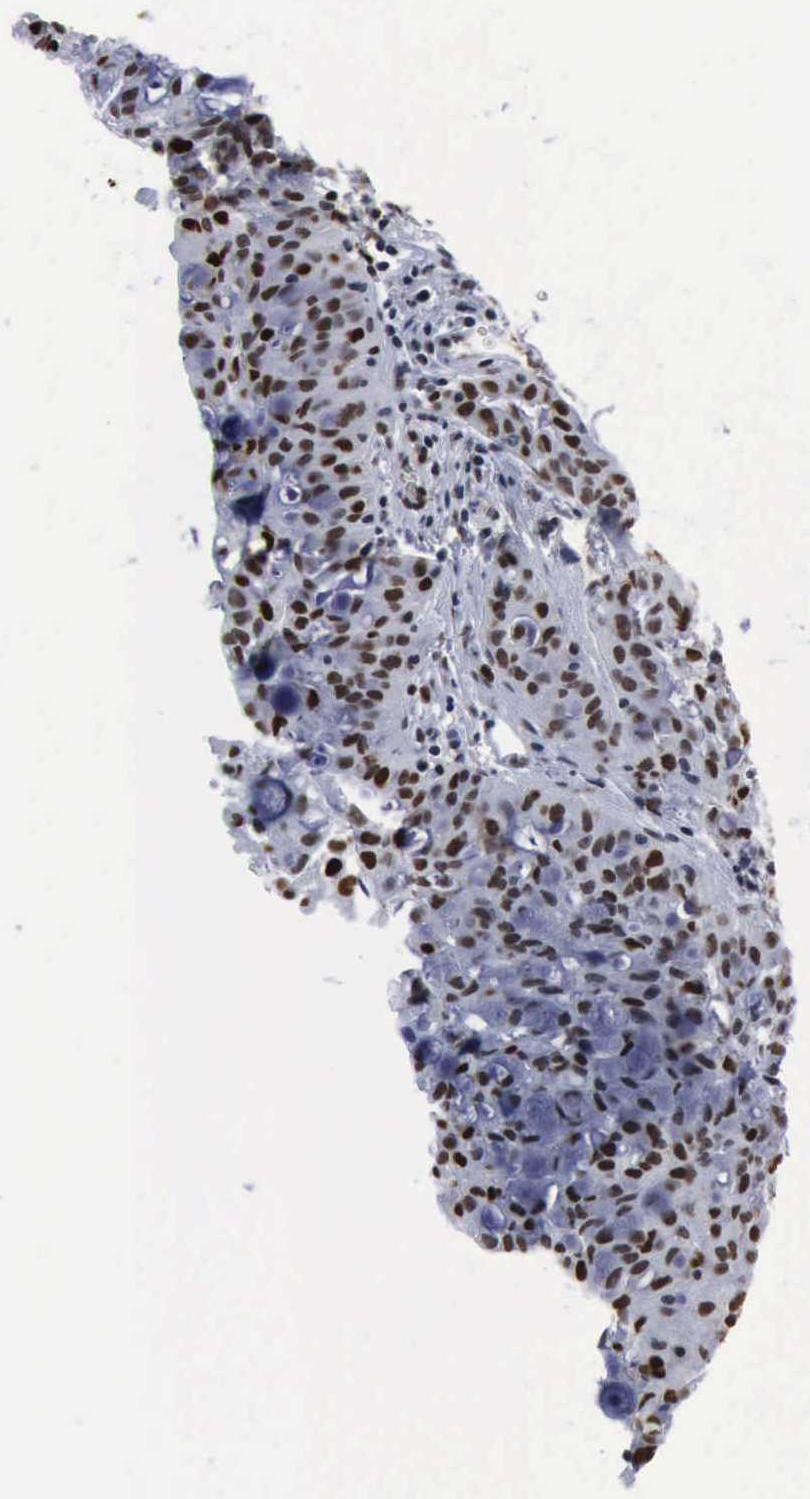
{"staining": {"intensity": "moderate", "quantity": ">75%", "location": "nuclear"}, "tissue": "lung cancer", "cell_type": "Tumor cells", "image_type": "cancer", "snomed": [{"axis": "morphology", "description": "Adenocarcinoma, NOS"}, {"axis": "topography", "description": "Lung"}], "caption": "DAB (3,3'-diaminobenzidine) immunohistochemical staining of human lung adenocarcinoma shows moderate nuclear protein expression in about >75% of tumor cells. The staining was performed using DAB to visualize the protein expression in brown, while the nuclei were stained in blue with hematoxylin (Magnification: 20x).", "gene": "PCNA", "patient": {"sex": "female", "age": 44}}